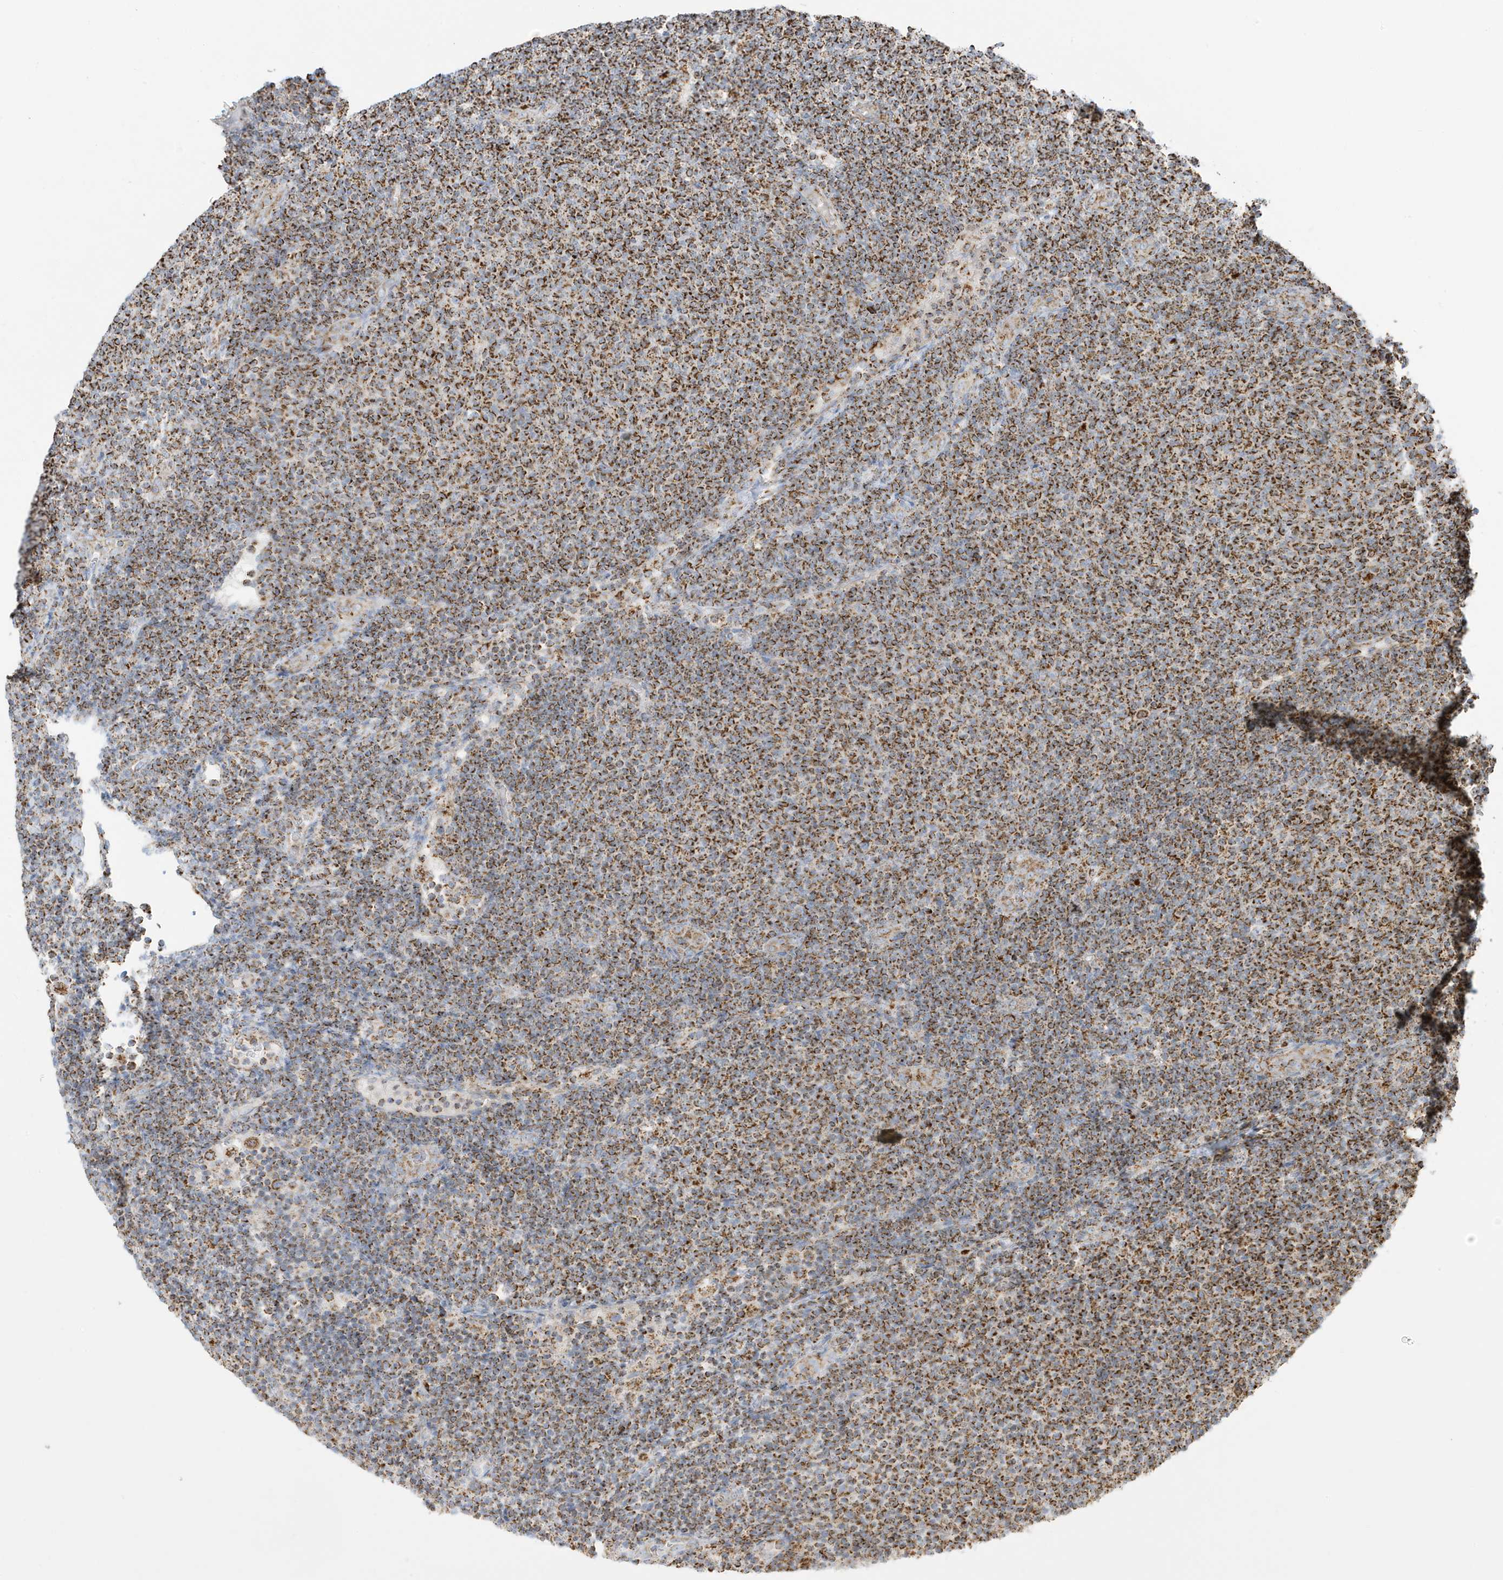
{"staining": {"intensity": "strong", "quantity": ">75%", "location": "cytoplasmic/membranous"}, "tissue": "lymphoma", "cell_type": "Tumor cells", "image_type": "cancer", "snomed": [{"axis": "morphology", "description": "Malignant lymphoma, non-Hodgkin's type, Low grade"}, {"axis": "topography", "description": "Lymph node"}], "caption": "This photomicrograph displays IHC staining of malignant lymphoma, non-Hodgkin's type (low-grade), with high strong cytoplasmic/membranous expression in about >75% of tumor cells.", "gene": "ATP5ME", "patient": {"sex": "male", "age": 66}}